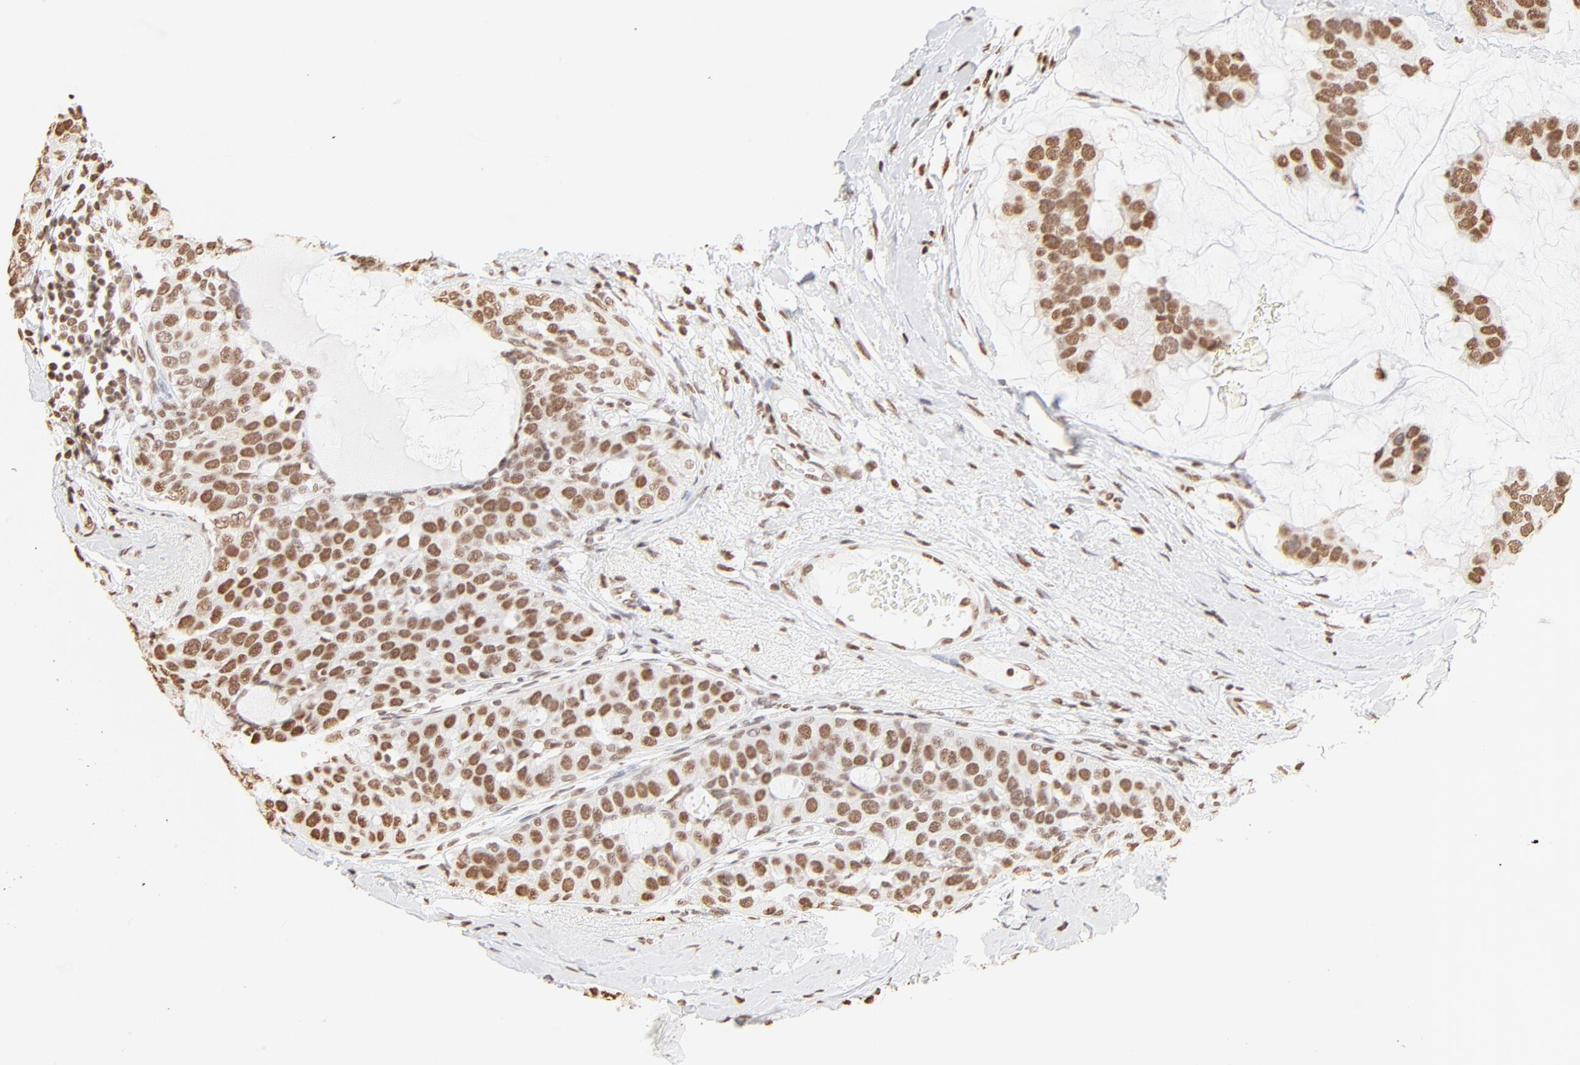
{"staining": {"intensity": "moderate", "quantity": ">75%", "location": "nuclear"}, "tissue": "breast cancer", "cell_type": "Tumor cells", "image_type": "cancer", "snomed": [{"axis": "morphology", "description": "Normal tissue, NOS"}, {"axis": "morphology", "description": "Duct carcinoma"}, {"axis": "topography", "description": "Breast"}], "caption": "Immunohistochemical staining of human breast infiltrating ductal carcinoma shows moderate nuclear protein expression in approximately >75% of tumor cells.", "gene": "ZNF540", "patient": {"sex": "female", "age": 50}}